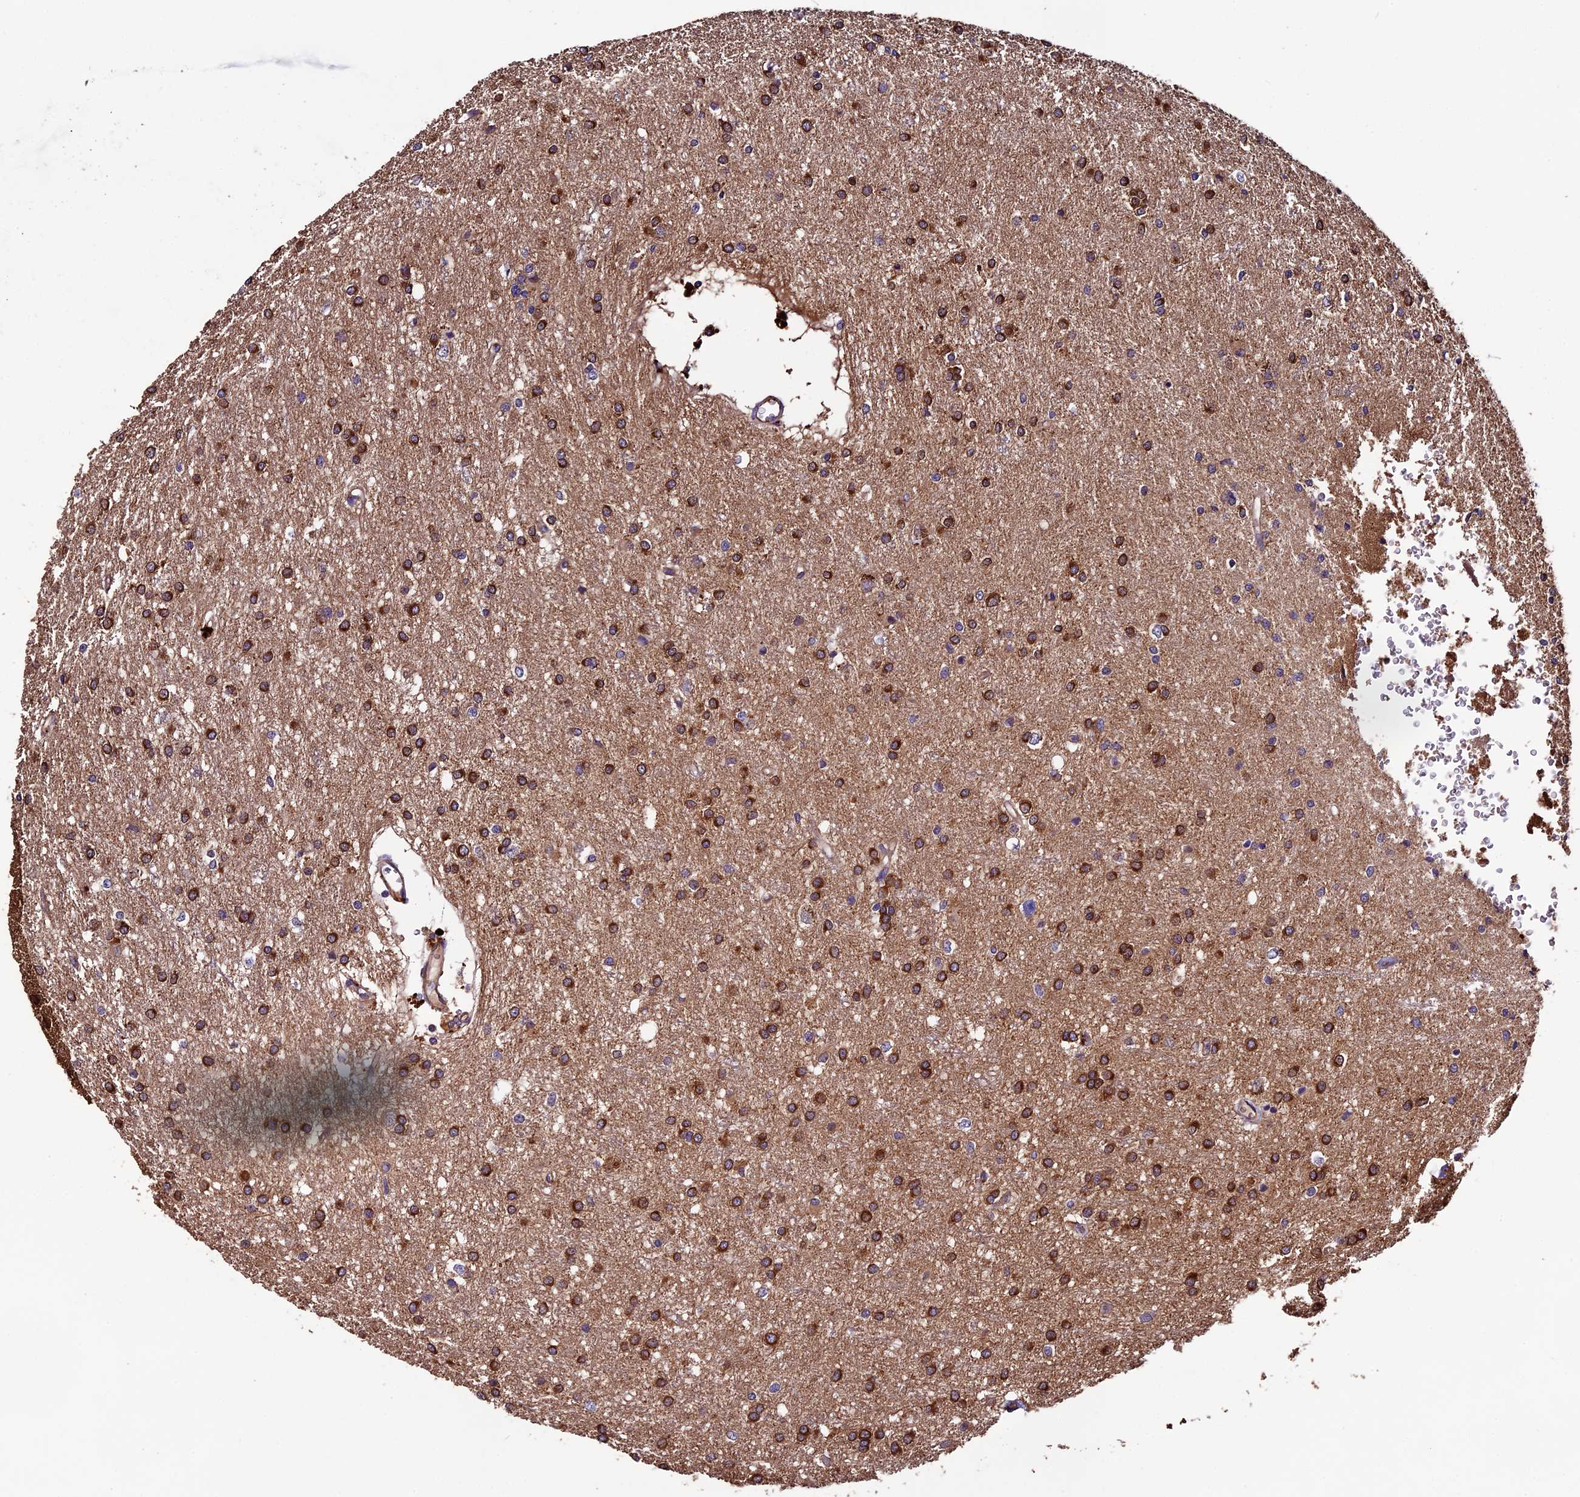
{"staining": {"intensity": "strong", "quantity": ">75%", "location": "cytoplasmic/membranous"}, "tissue": "glioma", "cell_type": "Tumor cells", "image_type": "cancer", "snomed": [{"axis": "morphology", "description": "Glioma, malignant, High grade"}, {"axis": "topography", "description": "Brain"}], "caption": "Protein staining of malignant high-grade glioma tissue reveals strong cytoplasmic/membranous expression in approximately >75% of tumor cells. (DAB IHC, brown staining for protein, blue staining for nuclei).", "gene": "CLN5", "patient": {"sex": "female", "age": 50}}